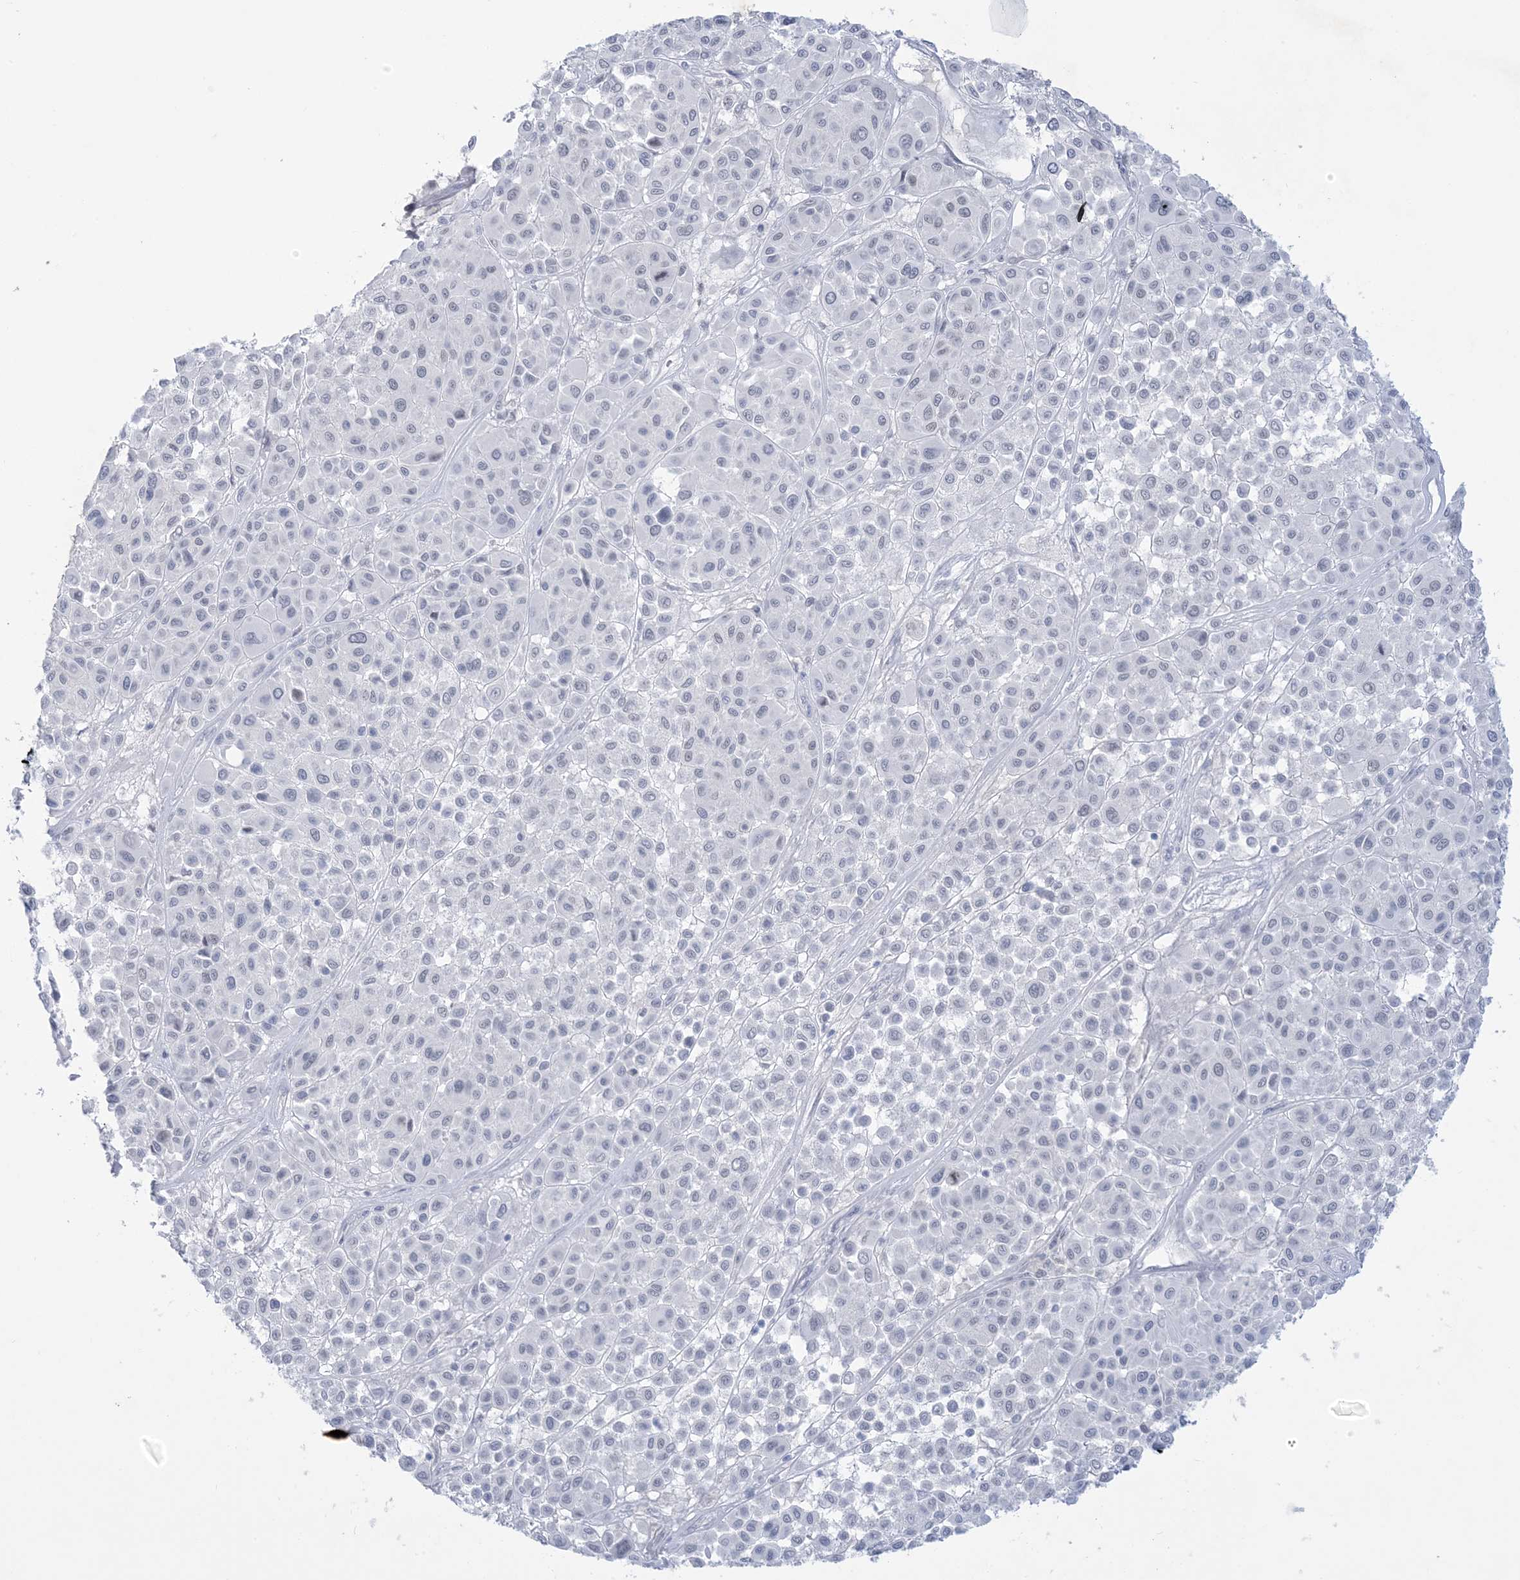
{"staining": {"intensity": "negative", "quantity": "none", "location": "none"}, "tissue": "melanoma", "cell_type": "Tumor cells", "image_type": "cancer", "snomed": [{"axis": "morphology", "description": "Malignant melanoma, Metastatic site"}, {"axis": "topography", "description": "Soft tissue"}], "caption": "An image of melanoma stained for a protein exhibits no brown staining in tumor cells.", "gene": "HOMEZ", "patient": {"sex": "male", "age": 41}}